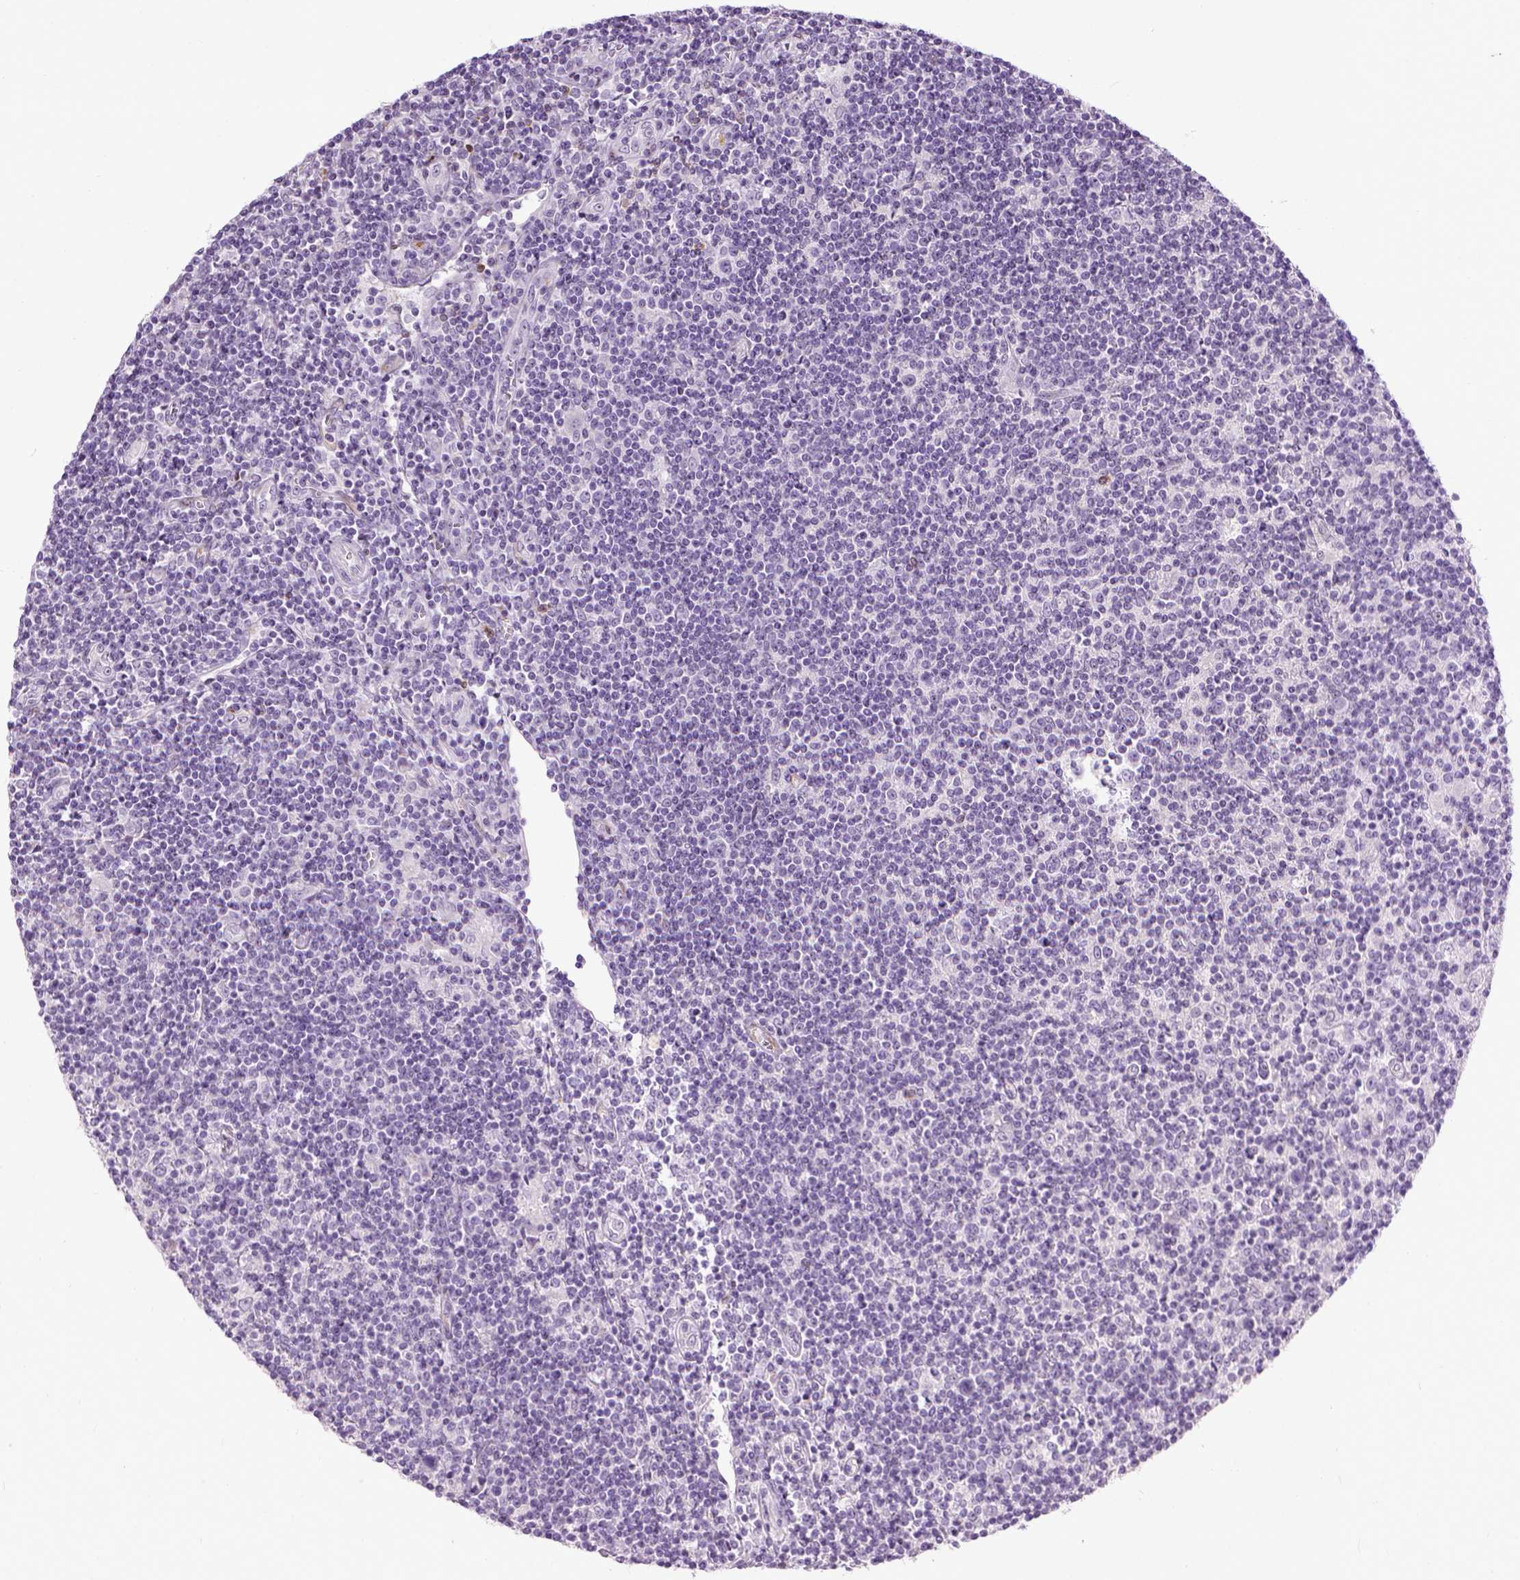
{"staining": {"intensity": "negative", "quantity": "none", "location": "none"}, "tissue": "lymphoma", "cell_type": "Tumor cells", "image_type": "cancer", "snomed": [{"axis": "morphology", "description": "Hodgkin's disease, NOS"}, {"axis": "topography", "description": "Lymph node"}], "caption": "There is no significant staining in tumor cells of lymphoma.", "gene": "MAPT", "patient": {"sex": "male", "age": 40}}